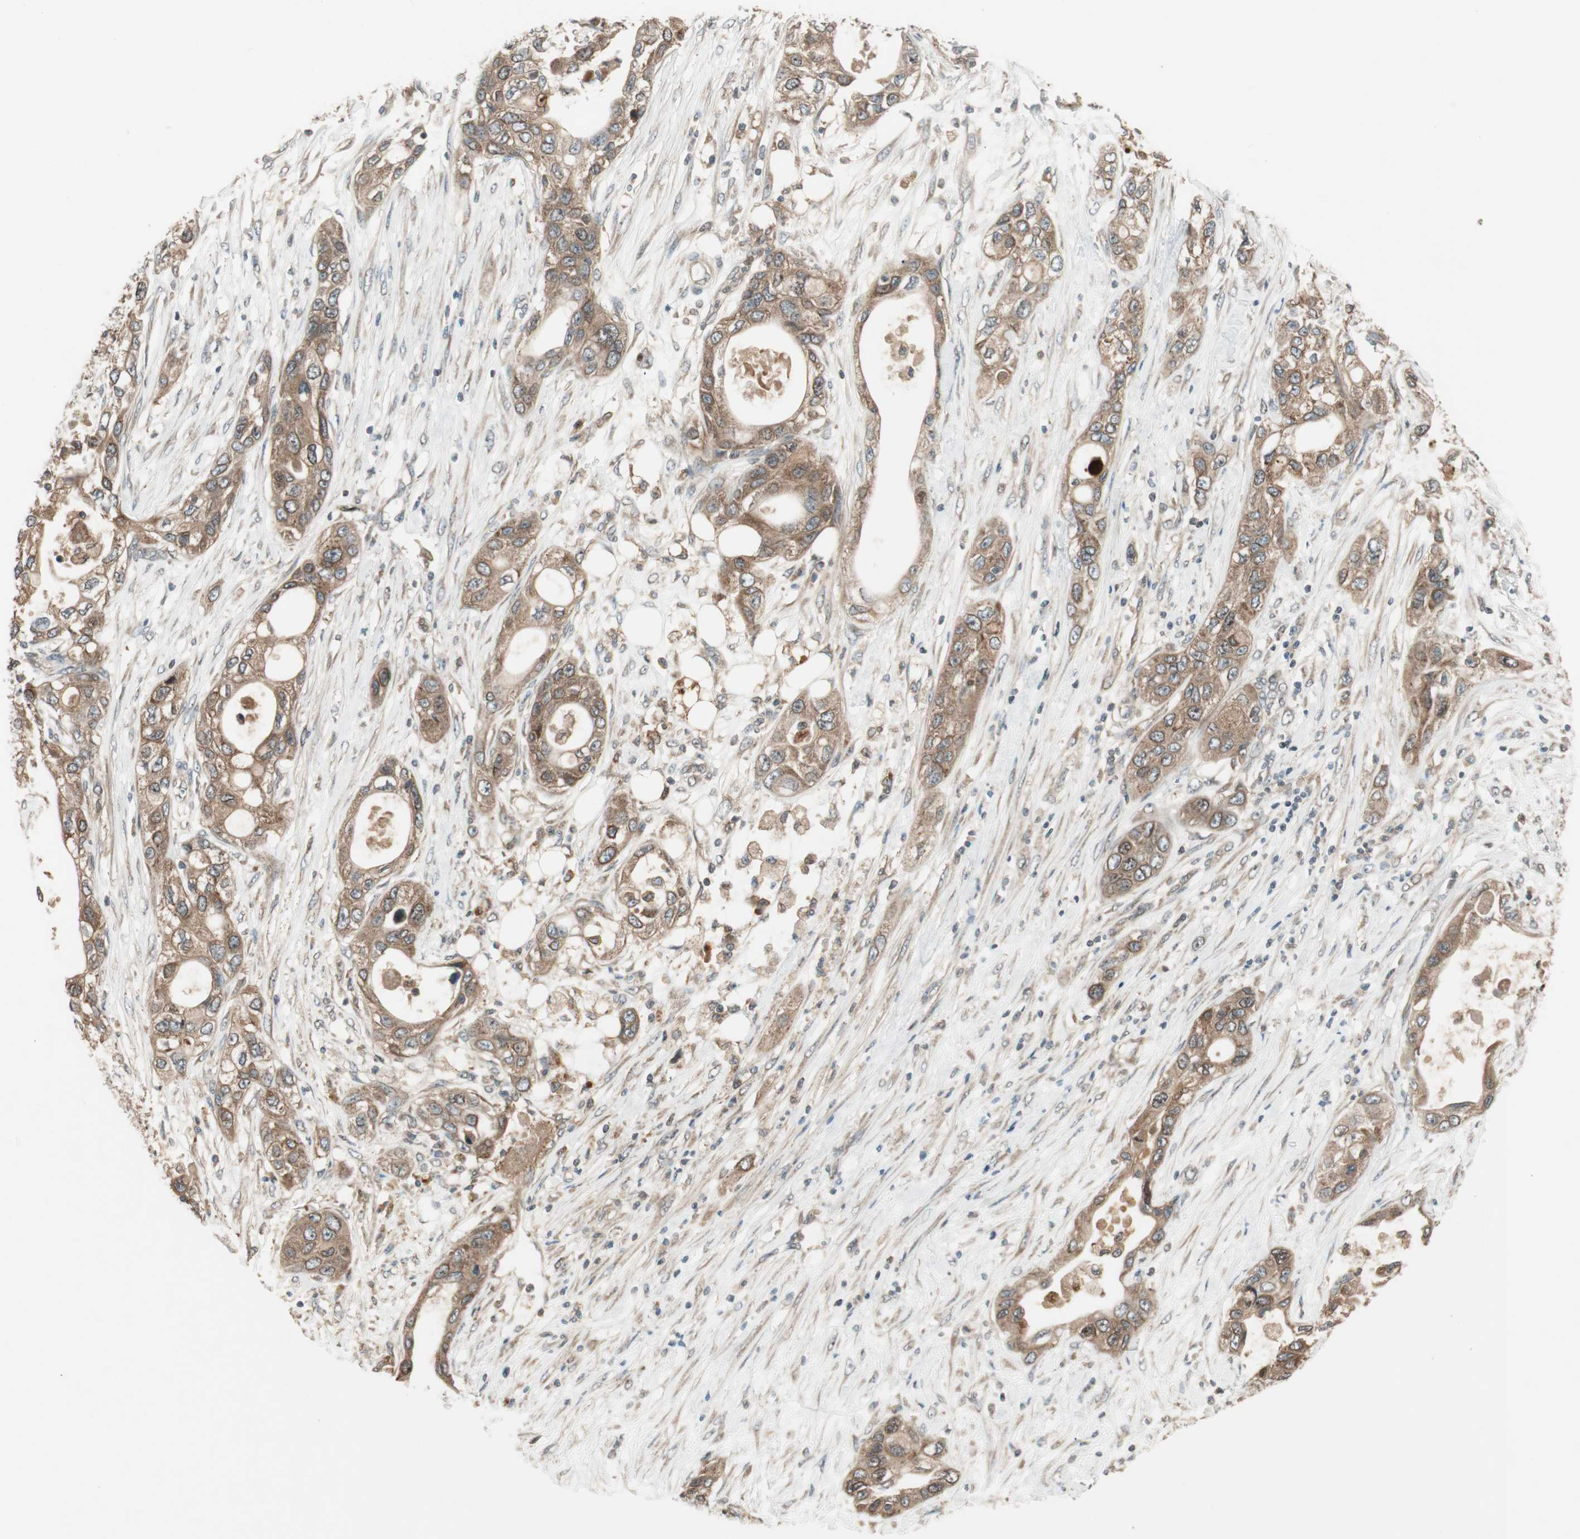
{"staining": {"intensity": "moderate", "quantity": ">75%", "location": "cytoplasmic/membranous"}, "tissue": "pancreatic cancer", "cell_type": "Tumor cells", "image_type": "cancer", "snomed": [{"axis": "morphology", "description": "Adenocarcinoma, NOS"}, {"axis": "topography", "description": "Pancreas"}], "caption": "This histopathology image demonstrates immunohistochemistry (IHC) staining of pancreatic cancer (adenocarcinoma), with medium moderate cytoplasmic/membranous expression in about >75% of tumor cells.", "gene": "ATP6AP2", "patient": {"sex": "female", "age": 70}}